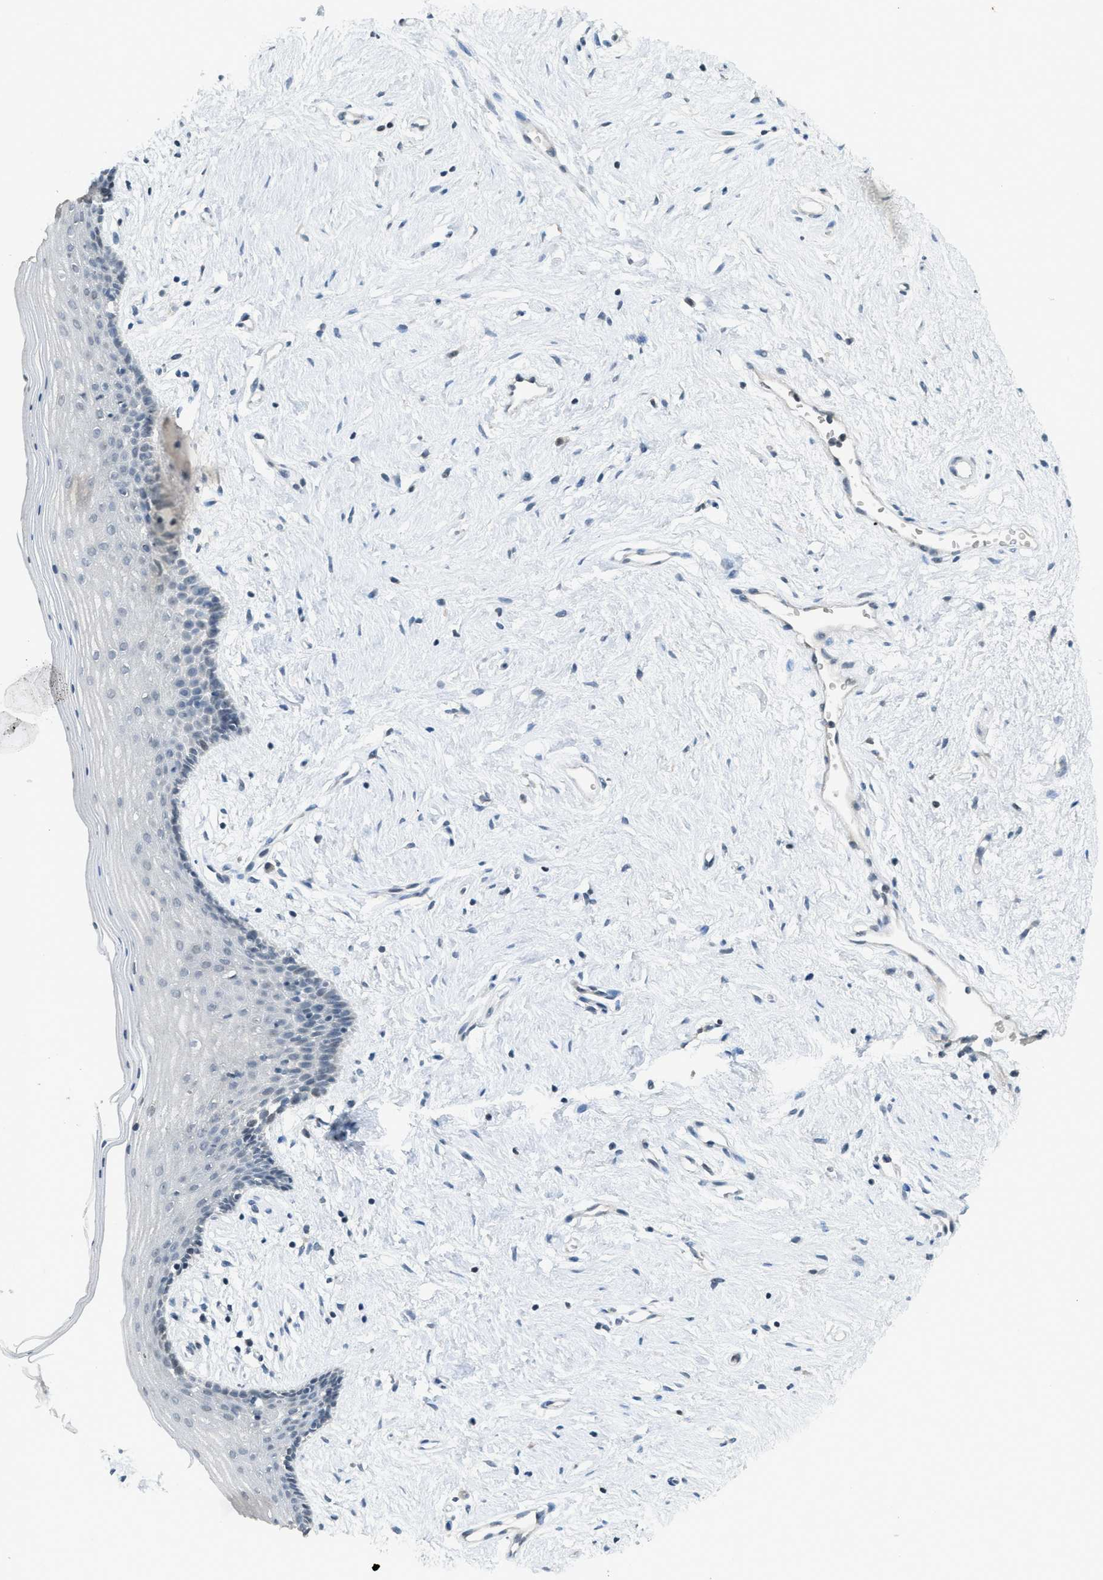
{"staining": {"intensity": "negative", "quantity": "none", "location": "none"}, "tissue": "vagina", "cell_type": "Squamous epithelial cells", "image_type": "normal", "snomed": [{"axis": "morphology", "description": "Normal tissue, NOS"}, {"axis": "topography", "description": "Vagina"}], "caption": "An image of vagina stained for a protein shows no brown staining in squamous epithelial cells.", "gene": "TXNDC2", "patient": {"sex": "female", "age": 44}}